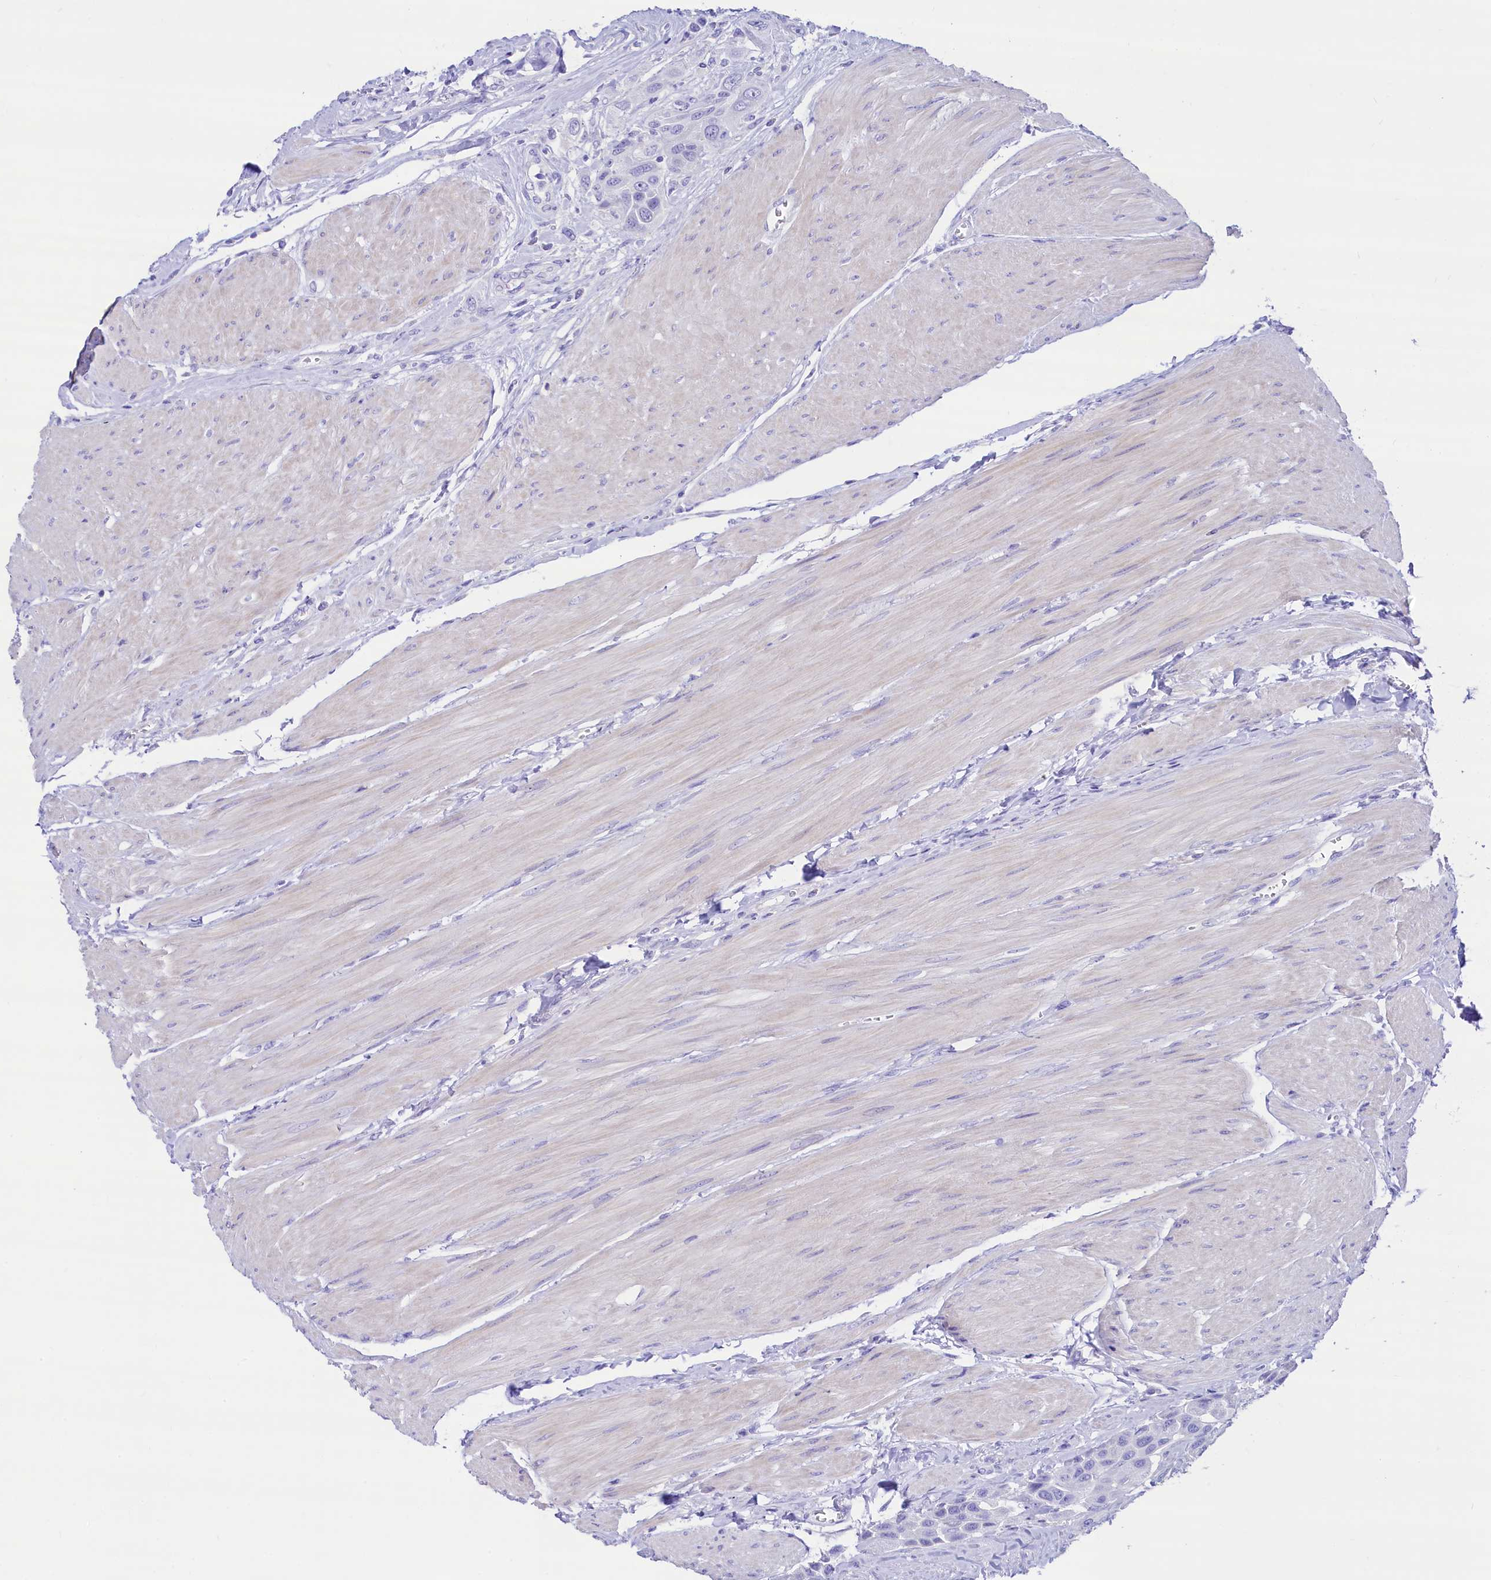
{"staining": {"intensity": "negative", "quantity": "none", "location": "none"}, "tissue": "urothelial cancer", "cell_type": "Tumor cells", "image_type": "cancer", "snomed": [{"axis": "morphology", "description": "Urothelial carcinoma, High grade"}, {"axis": "topography", "description": "Urinary bladder"}], "caption": "High magnification brightfield microscopy of urothelial carcinoma (high-grade) stained with DAB (brown) and counterstained with hematoxylin (blue): tumor cells show no significant expression.", "gene": "RBP3", "patient": {"sex": "male", "age": 50}}